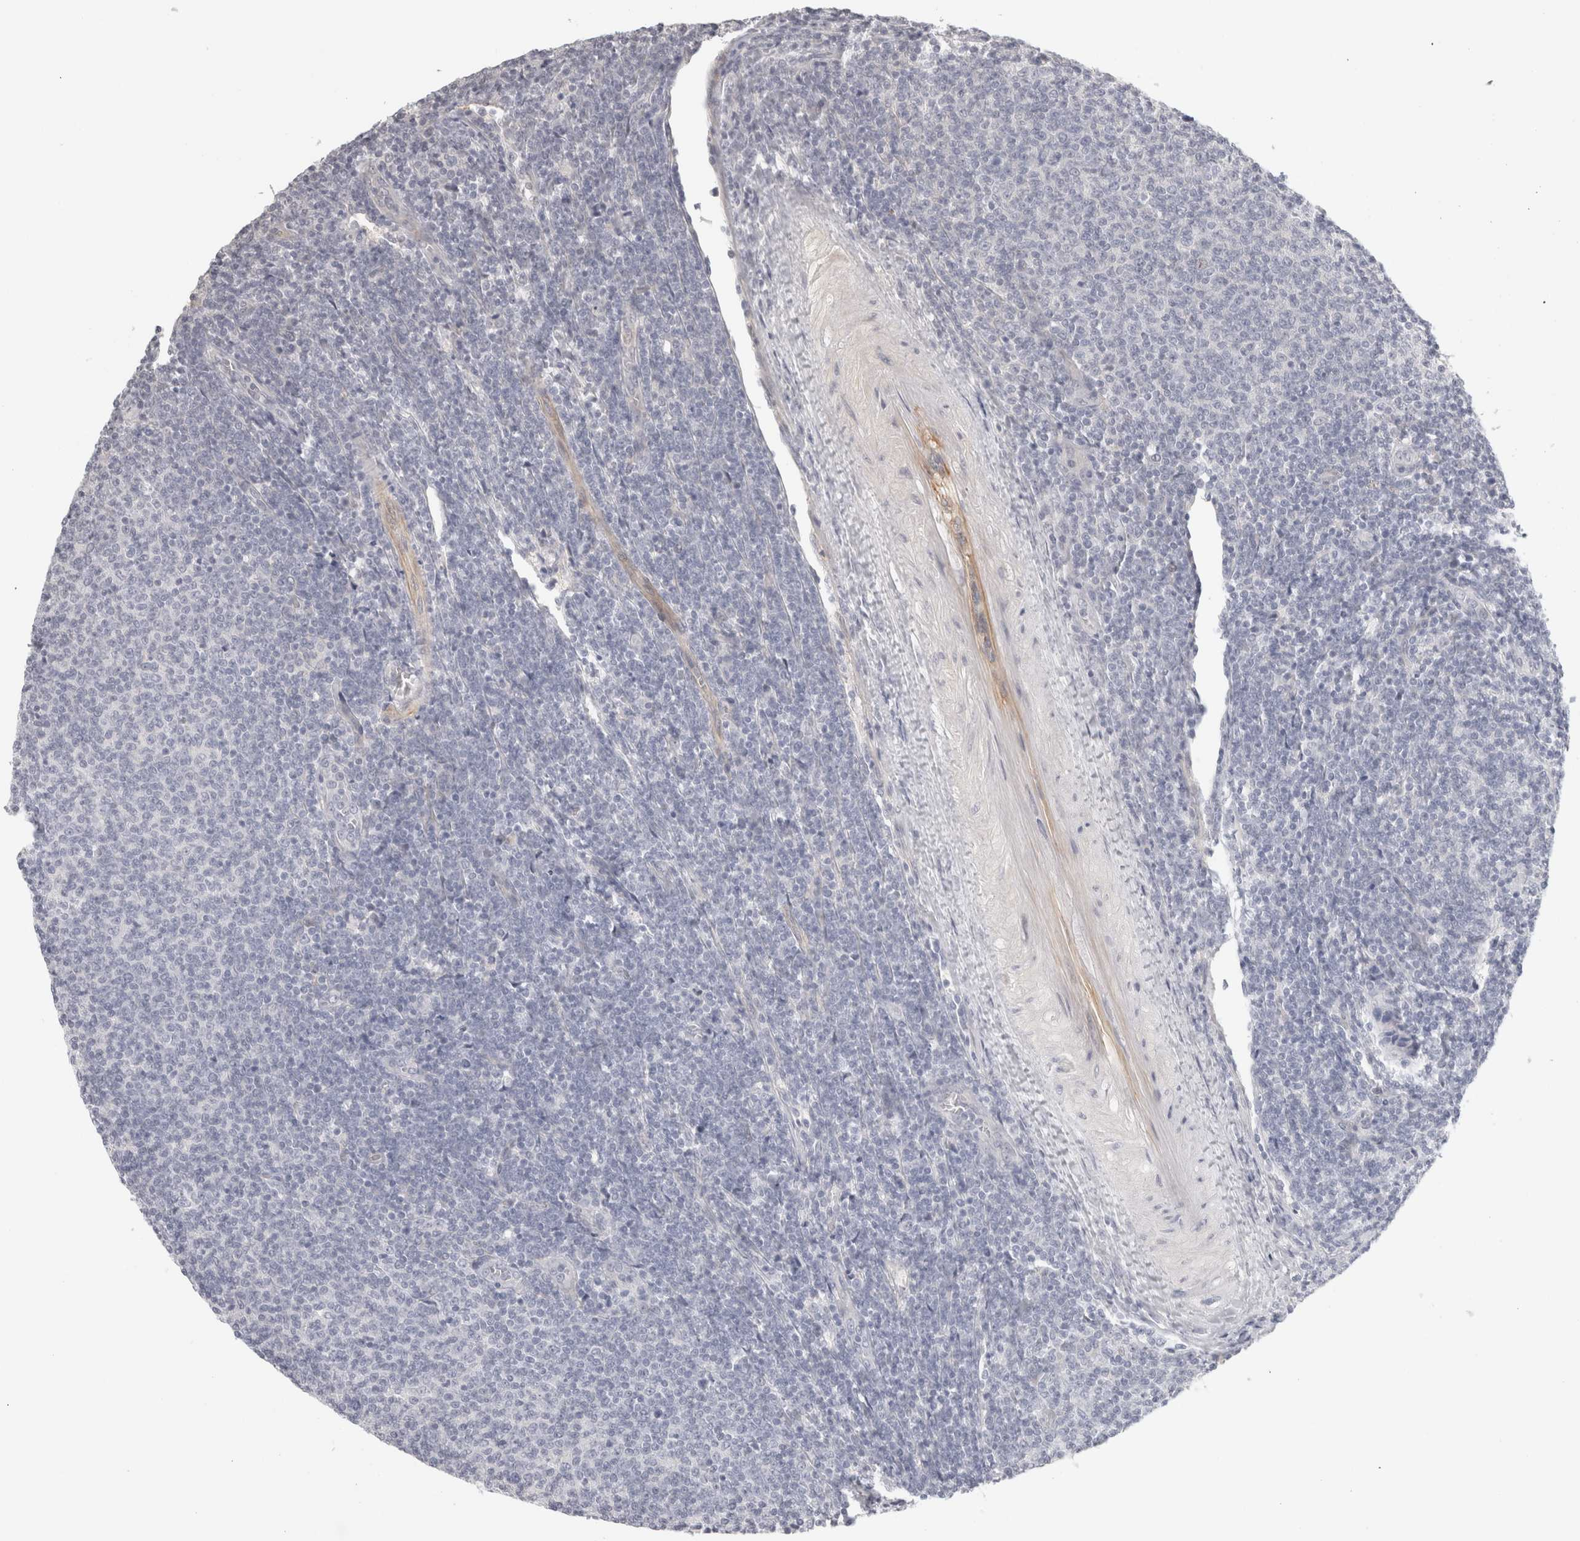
{"staining": {"intensity": "negative", "quantity": "none", "location": "none"}, "tissue": "lymphoma", "cell_type": "Tumor cells", "image_type": "cancer", "snomed": [{"axis": "morphology", "description": "Malignant lymphoma, non-Hodgkin's type, Low grade"}, {"axis": "topography", "description": "Lymph node"}], "caption": "Malignant lymphoma, non-Hodgkin's type (low-grade) was stained to show a protein in brown. There is no significant positivity in tumor cells.", "gene": "FBLIM1", "patient": {"sex": "male", "age": 66}}